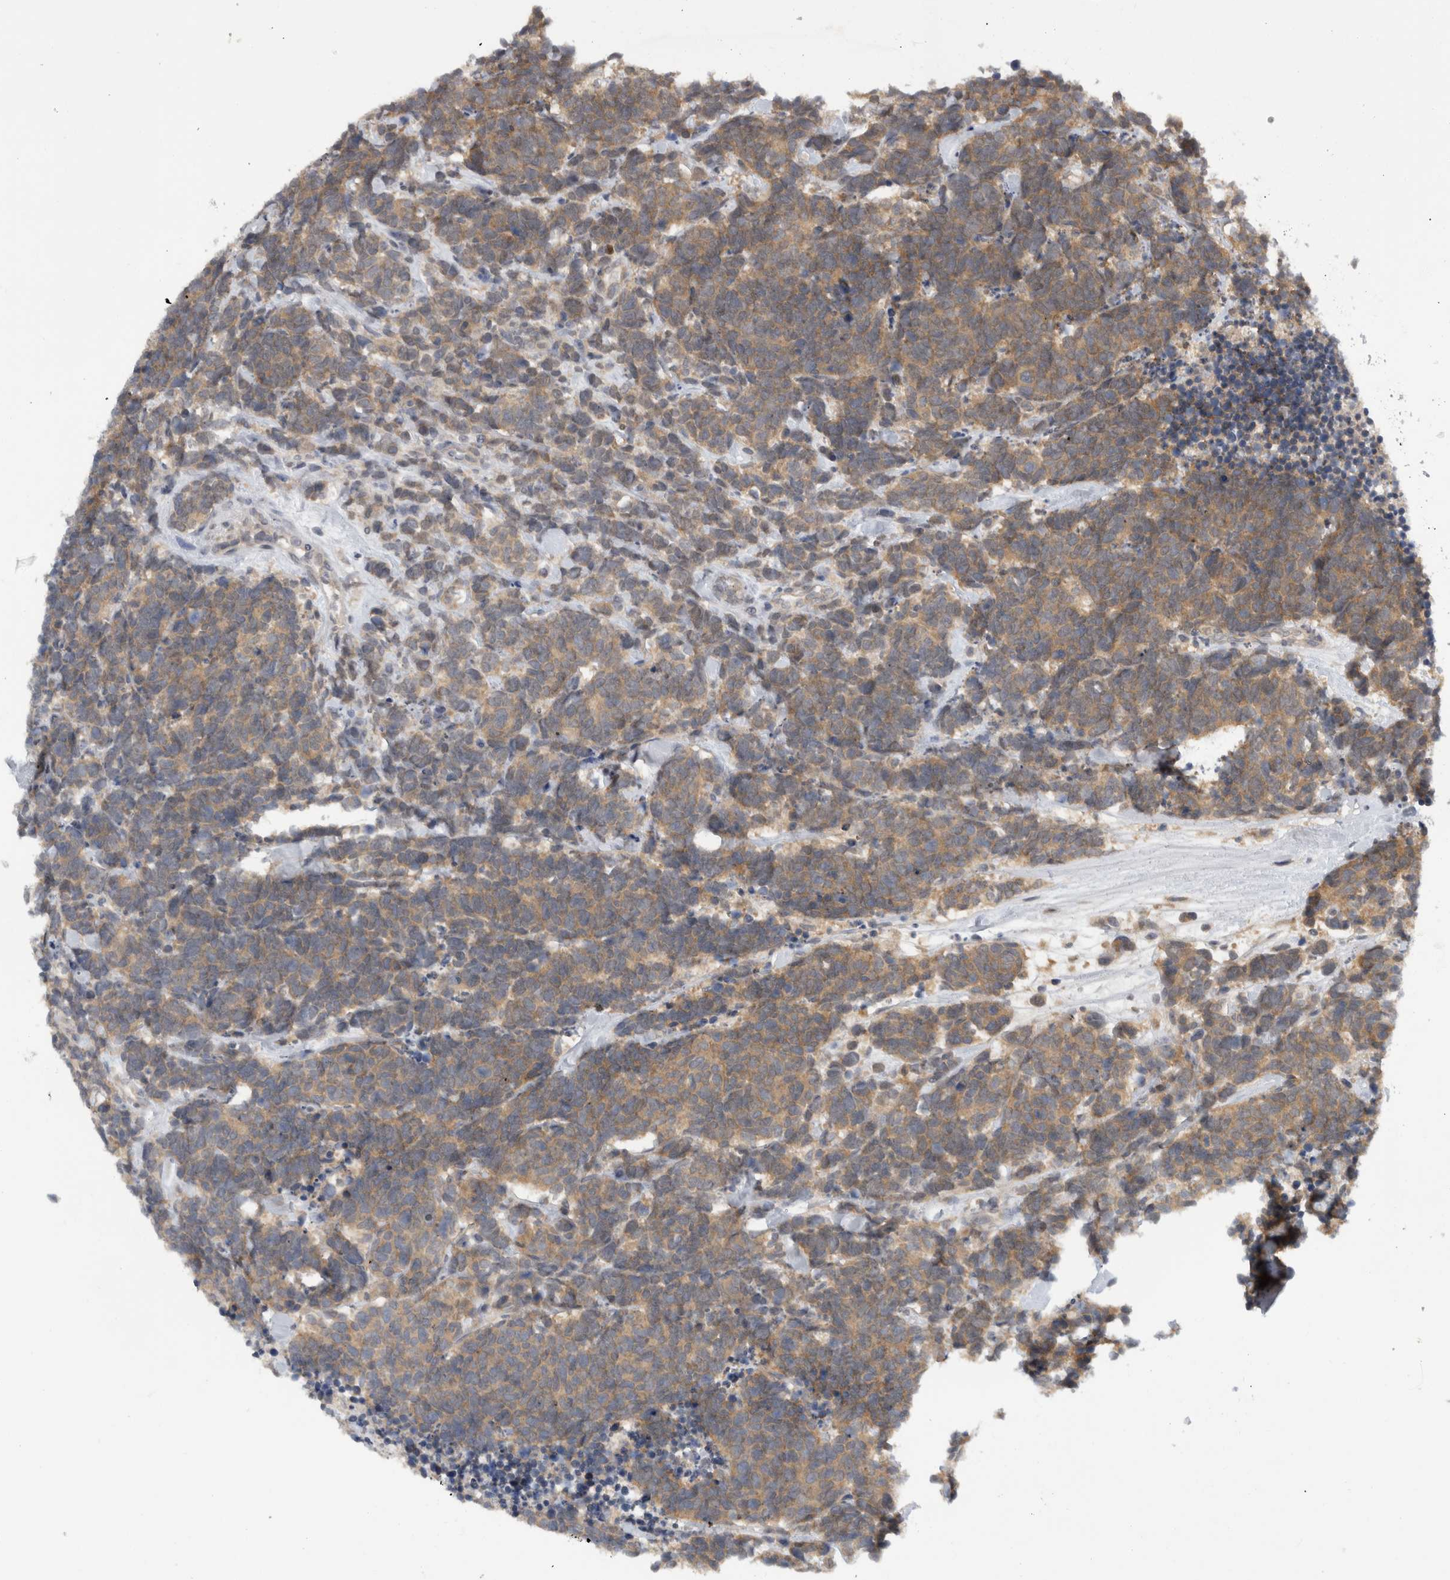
{"staining": {"intensity": "moderate", "quantity": ">75%", "location": "cytoplasmic/membranous"}, "tissue": "carcinoid", "cell_type": "Tumor cells", "image_type": "cancer", "snomed": [{"axis": "morphology", "description": "Carcinoma, NOS"}, {"axis": "morphology", "description": "Carcinoid, malignant, NOS"}, {"axis": "topography", "description": "Urinary bladder"}], "caption": "A micrograph of human carcinoid stained for a protein displays moderate cytoplasmic/membranous brown staining in tumor cells.", "gene": "AASDHPPT", "patient": {"sex": "male", "age": 57}}